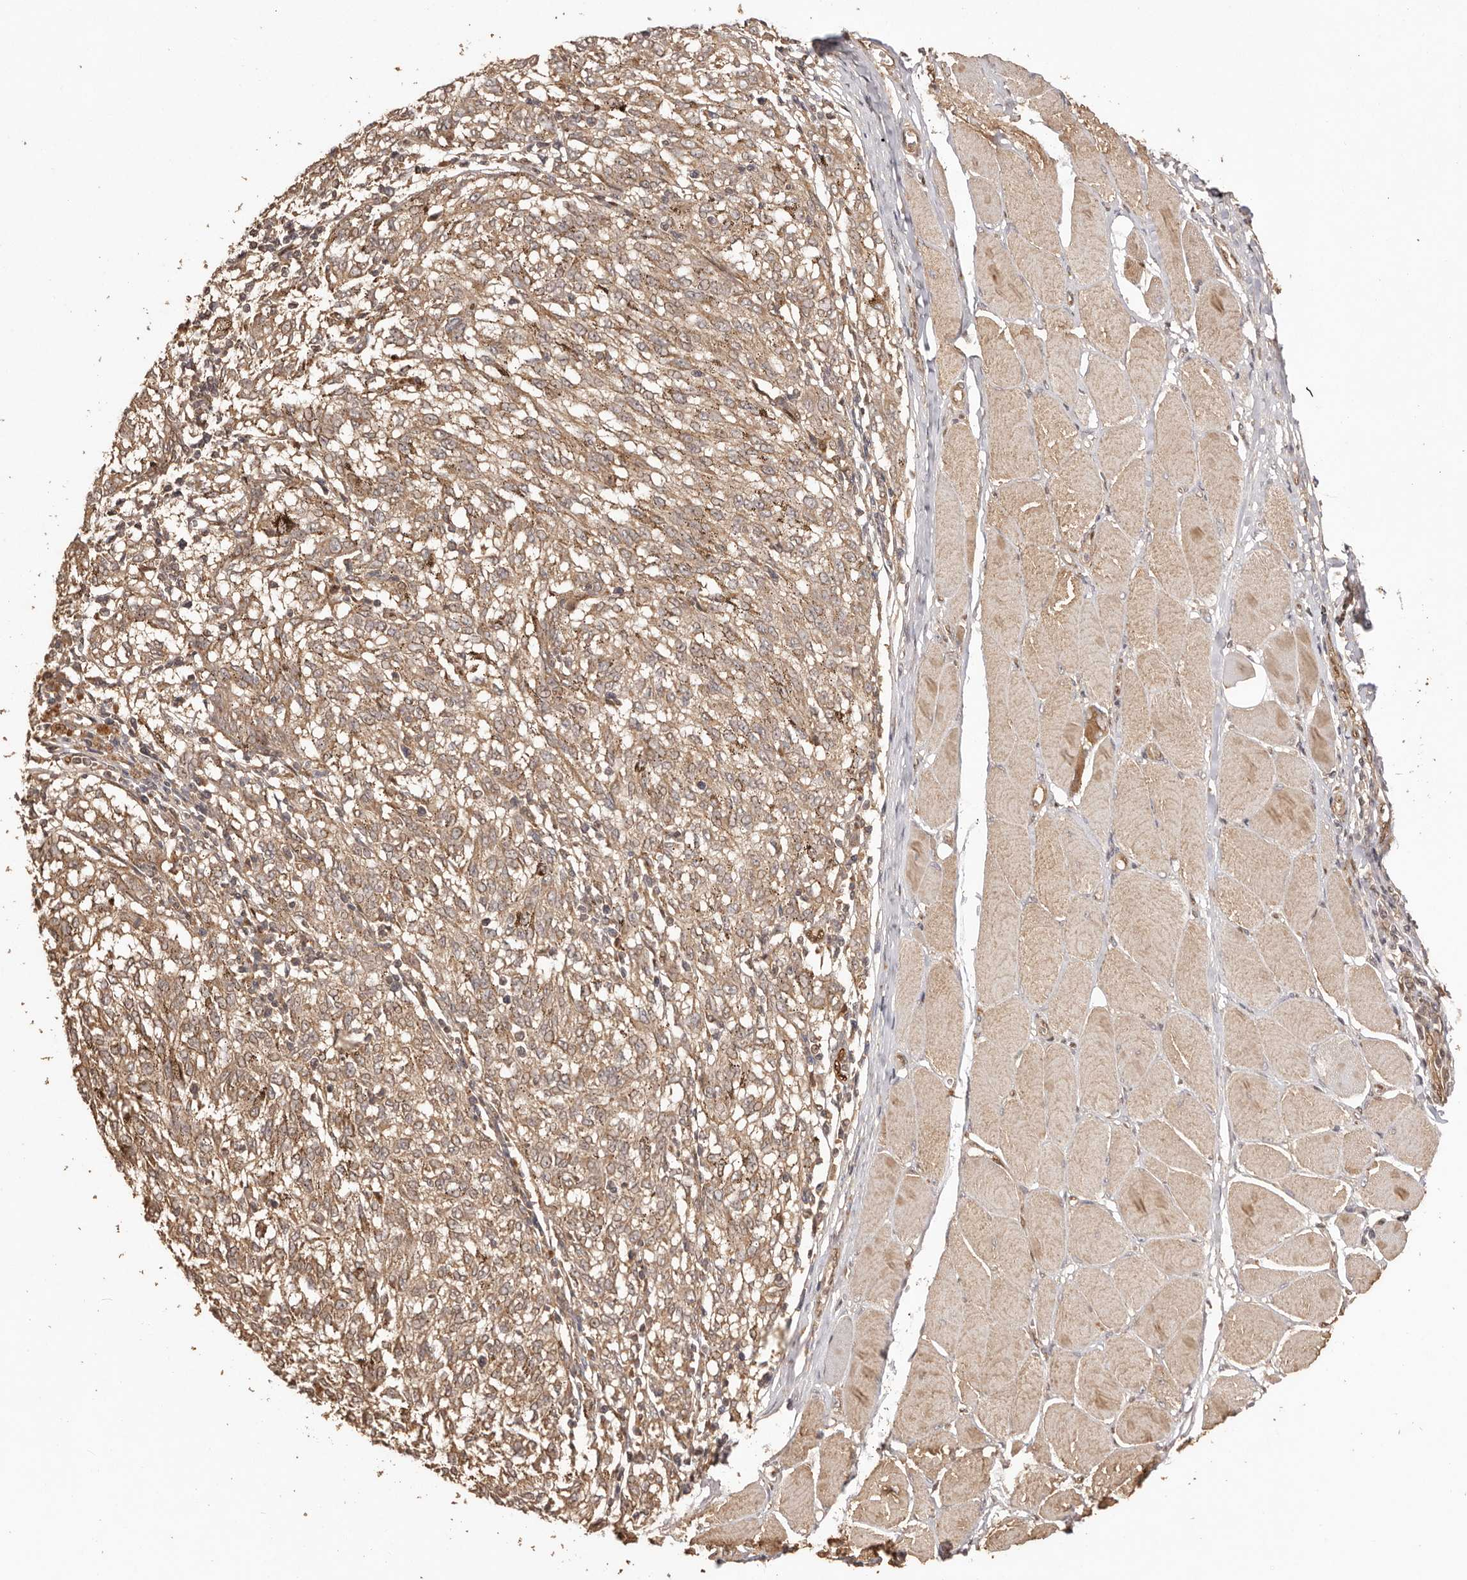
{"staining": {"intensity": "weak", "quantity": ">75%", "location": "cytoplasmic/membranous"}, "tissue": "melanoma", "cell_type": "Tumor cells", "image_type": "cancer", "snomed": [{"axis": "morphology", "description": "Malignant melanoma, NOS"}, {"axis": "topography", "description": "Skin"}], "caption": "Immunohistochemical staining of malignant melanoma demonstrates weak cytoplasmic/membranous protein expression in approximately >75% of tumor cells. (DAB (3,3'-diaminobenzidine) IHC with brightfield microscopy, high magnification).", "gene": "UBR2", "patient": {"sex": "female", "age": 72}}